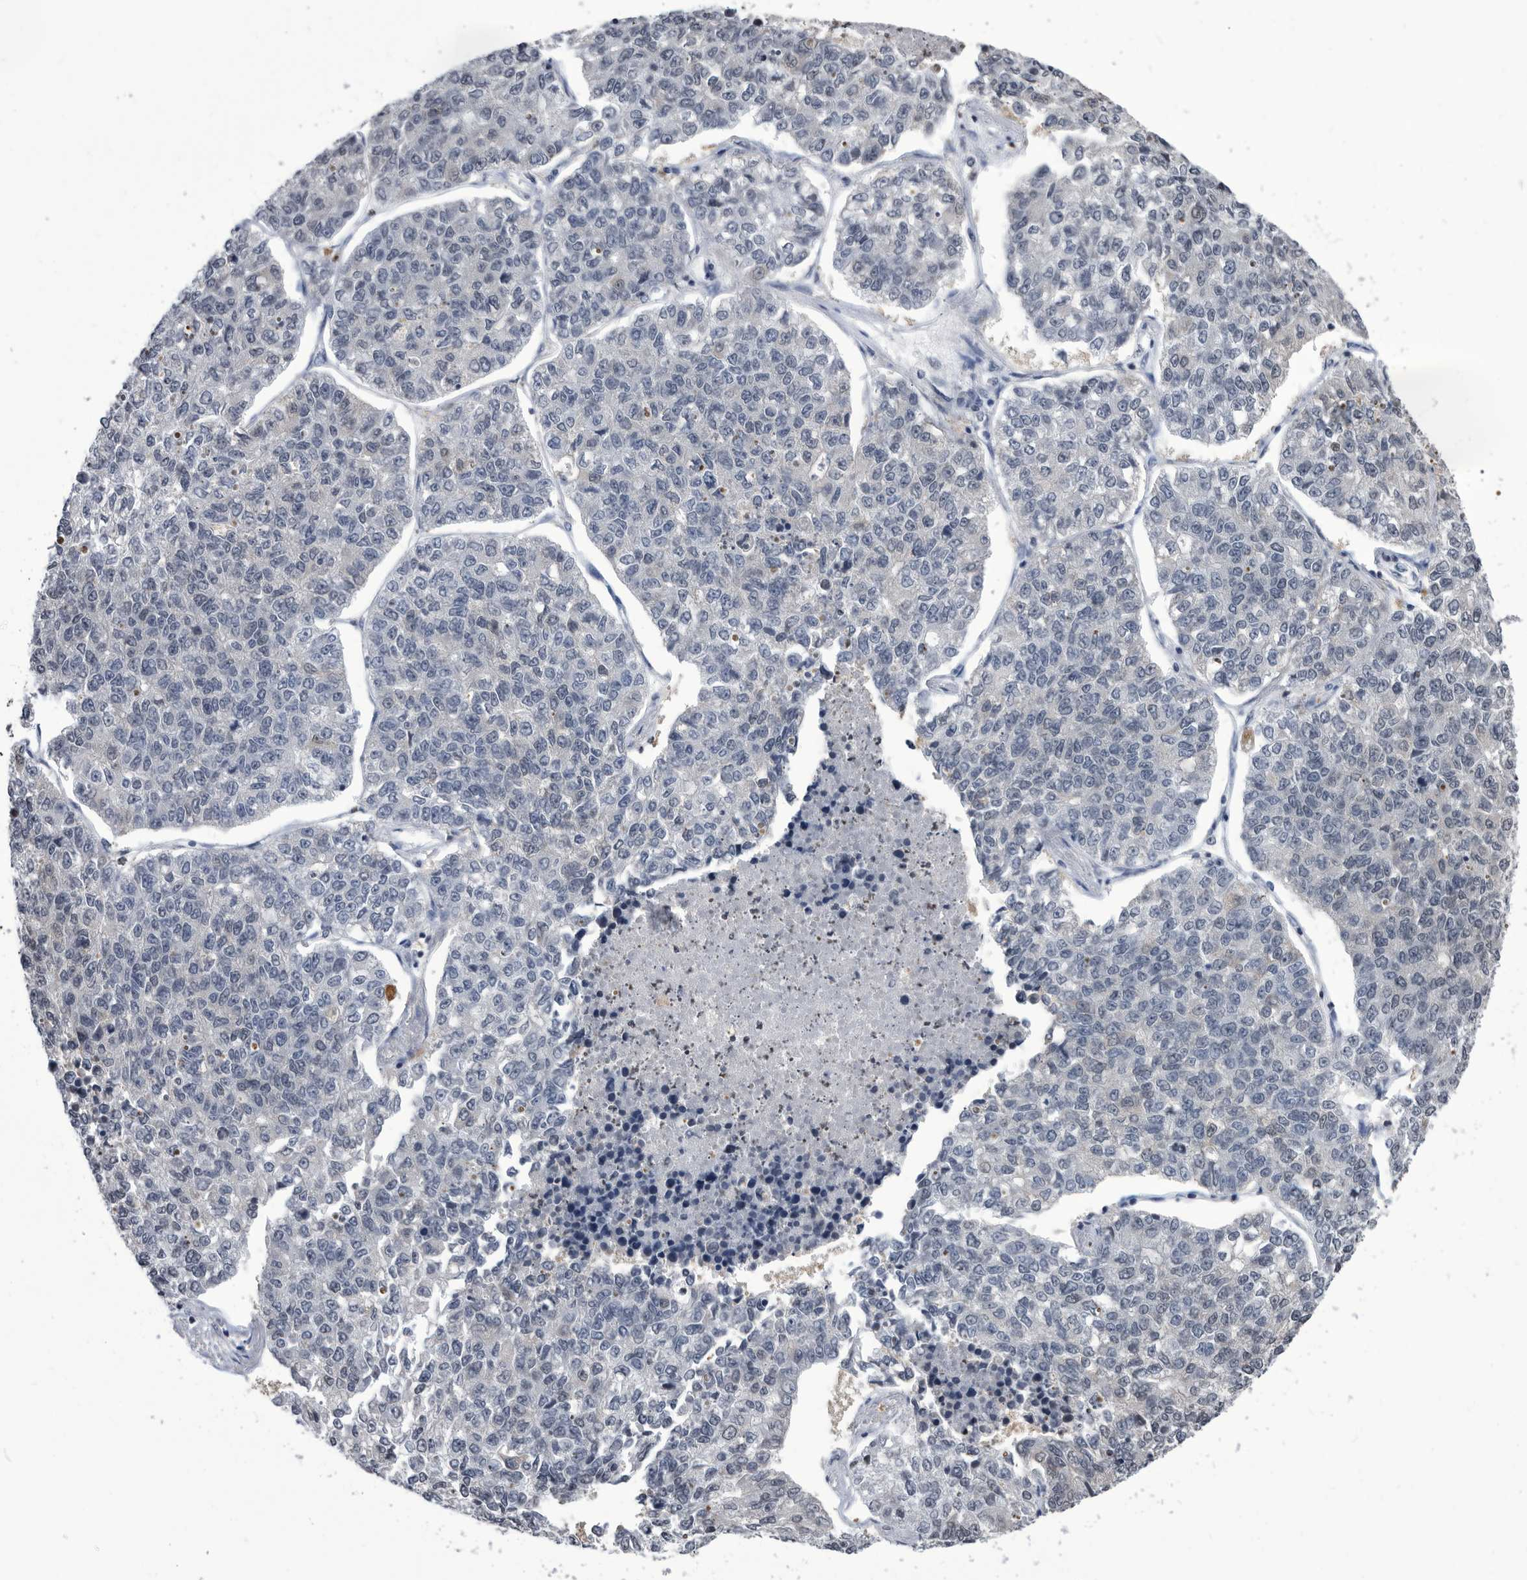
{"staining": {"intensity": "negative", "quantity": "none", "location": "none"}, "tissue": "lung cancer", "cell_type": "Tumor cells", "image_type": "cancer", "snomed": [{"axis": "morphology", "description": "Adenocarcinoma, NOS"}, {"axis": "topography", "description": "Lung"}], "caption": "Micrograph shows no protein expression in tumor cells of lung cancer tissue.", "gene": "TSTD1", "patient": {"sex": "male", "age": 49}}